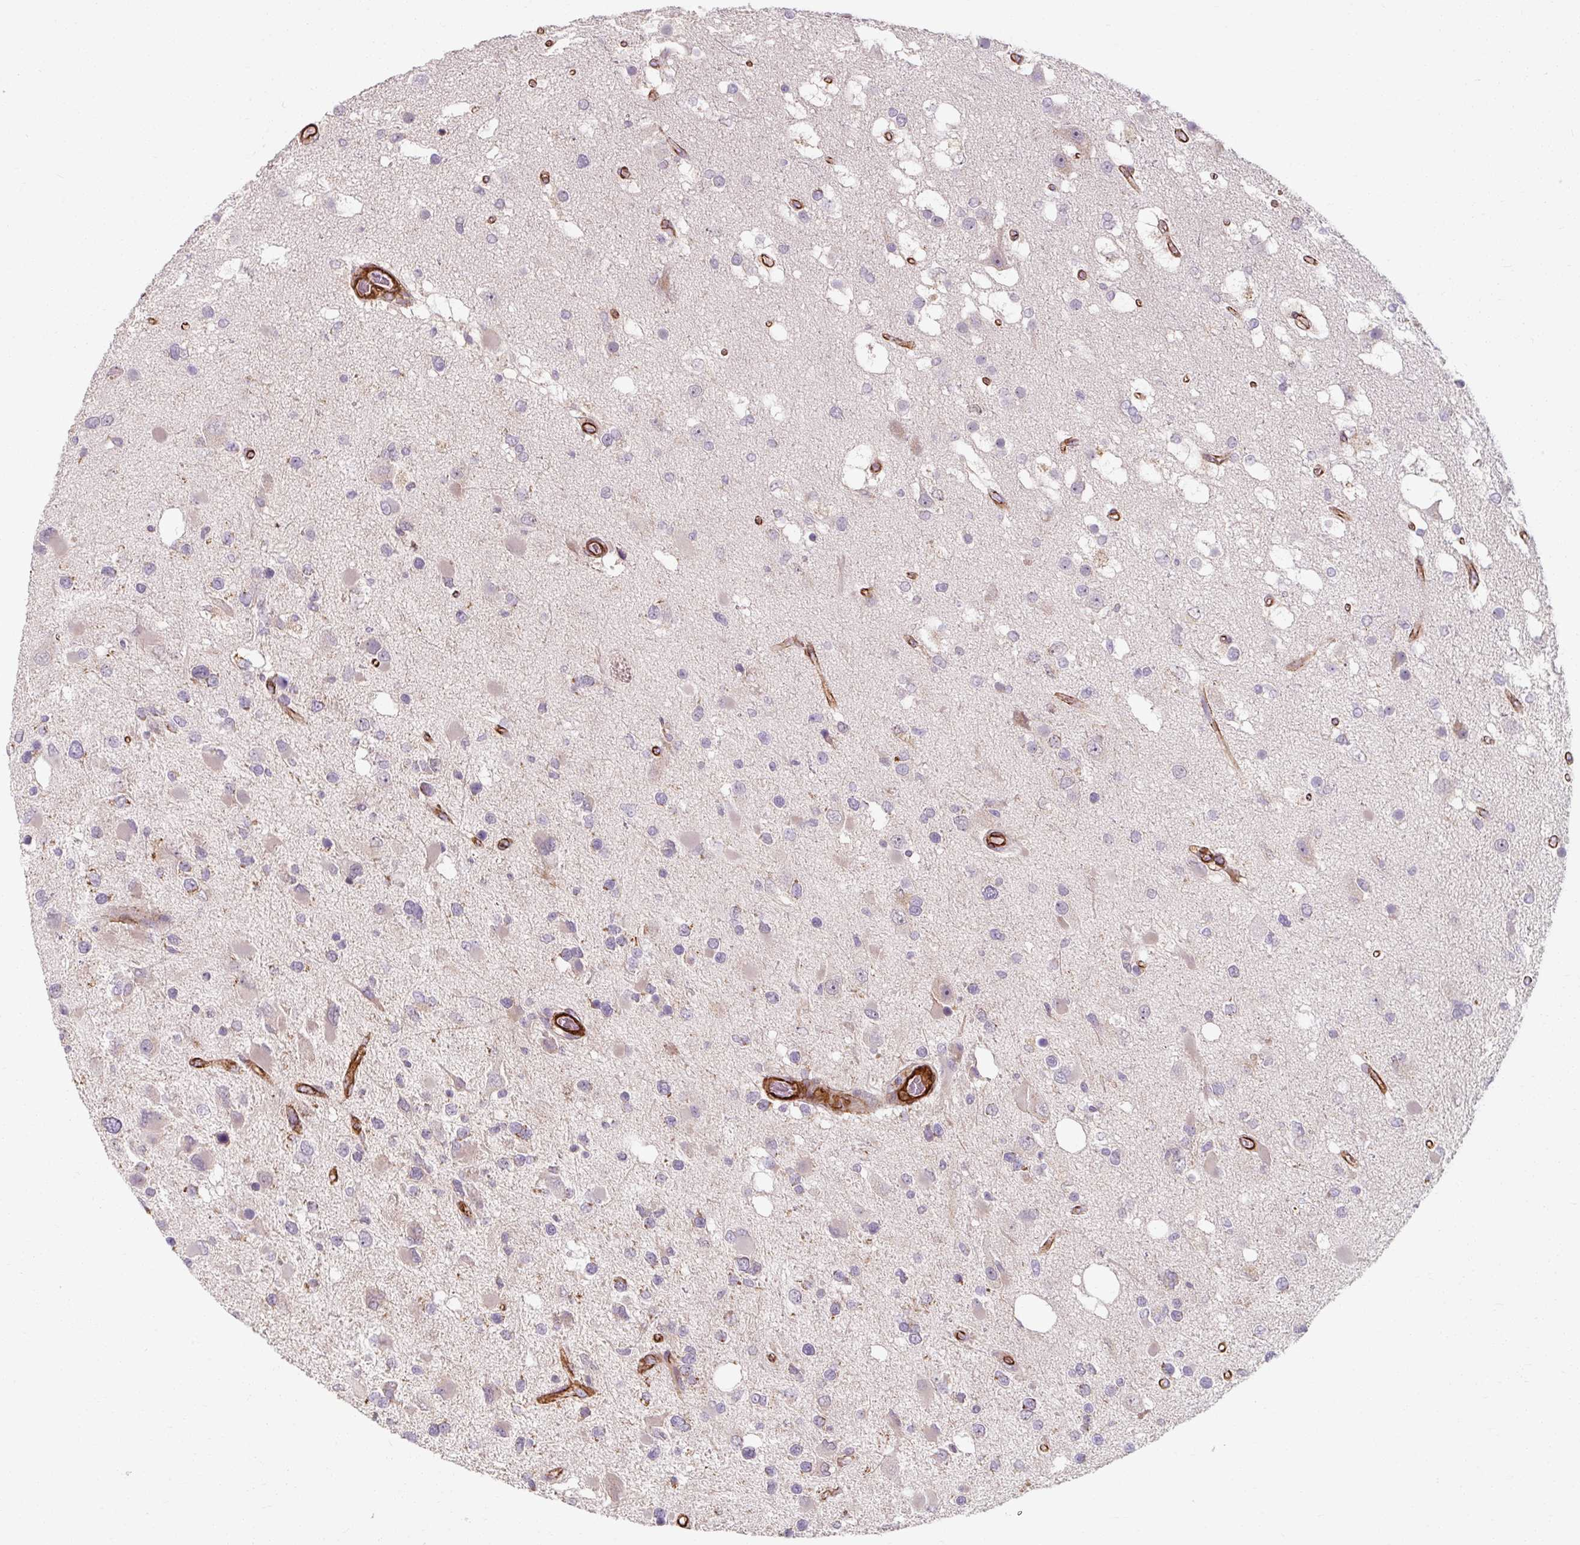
{"staining": {"intensity": "negative", "quantity": "none", "location": "none"}, "tissue": "glioma", "cell_type": "Tumor cells", "image_type": "cancer", "snomed": [{"axis": "morphology", "description": "Glioma, malignant, High grade"}, {"axis": "topography", "description": "Brain"}], "caption": "High power microscopy image of an immunohistochemistry (IHC) micrograph of high-grade glioma (malignant), revealing no significant staining in tumor cells.", "gene": "MRPS5", "patient": {"sex": "male", "age": 53}}